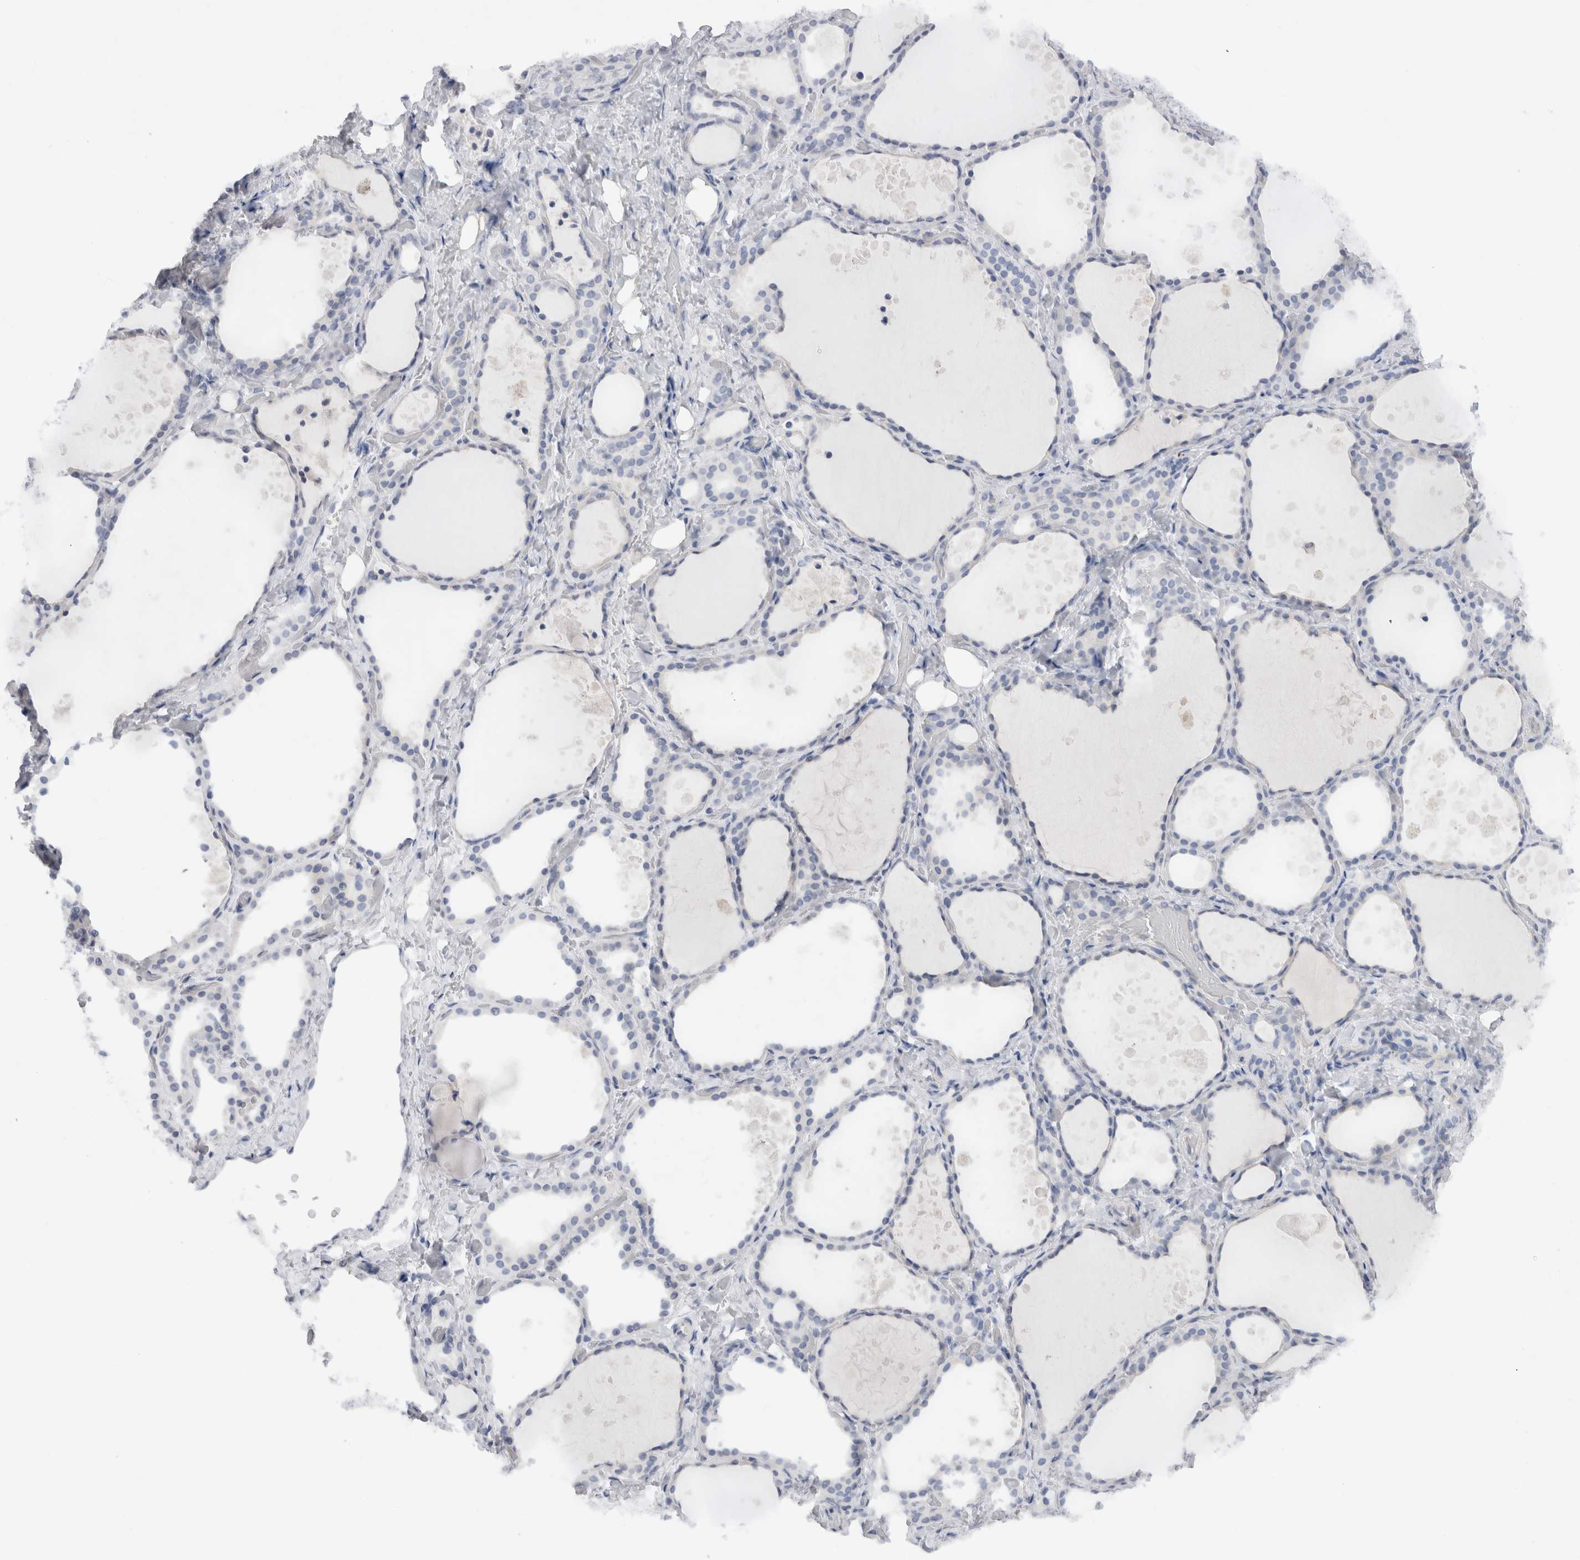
{"staining": {"intensity": "negative", "quantity": "none", "location": "none"}, "tissue": "thyroid gland", "cell_type": "Glandular cells", "image_type": "normal", "snomed": [{"axis": "morphology", "description": "Normal tissue, NOS"}, {"axis": "topography", "description": "Thyroid gland"}], "caption": "A histopathology image of thyroid gland stained for a protein demonstrates no brown staining in glandular cells. (DAB immunohistochemistry visualized using brightfield microscopy, high magnification).", "gene": "C9orf50", "patient": {"sex": "female", "age": 44}}